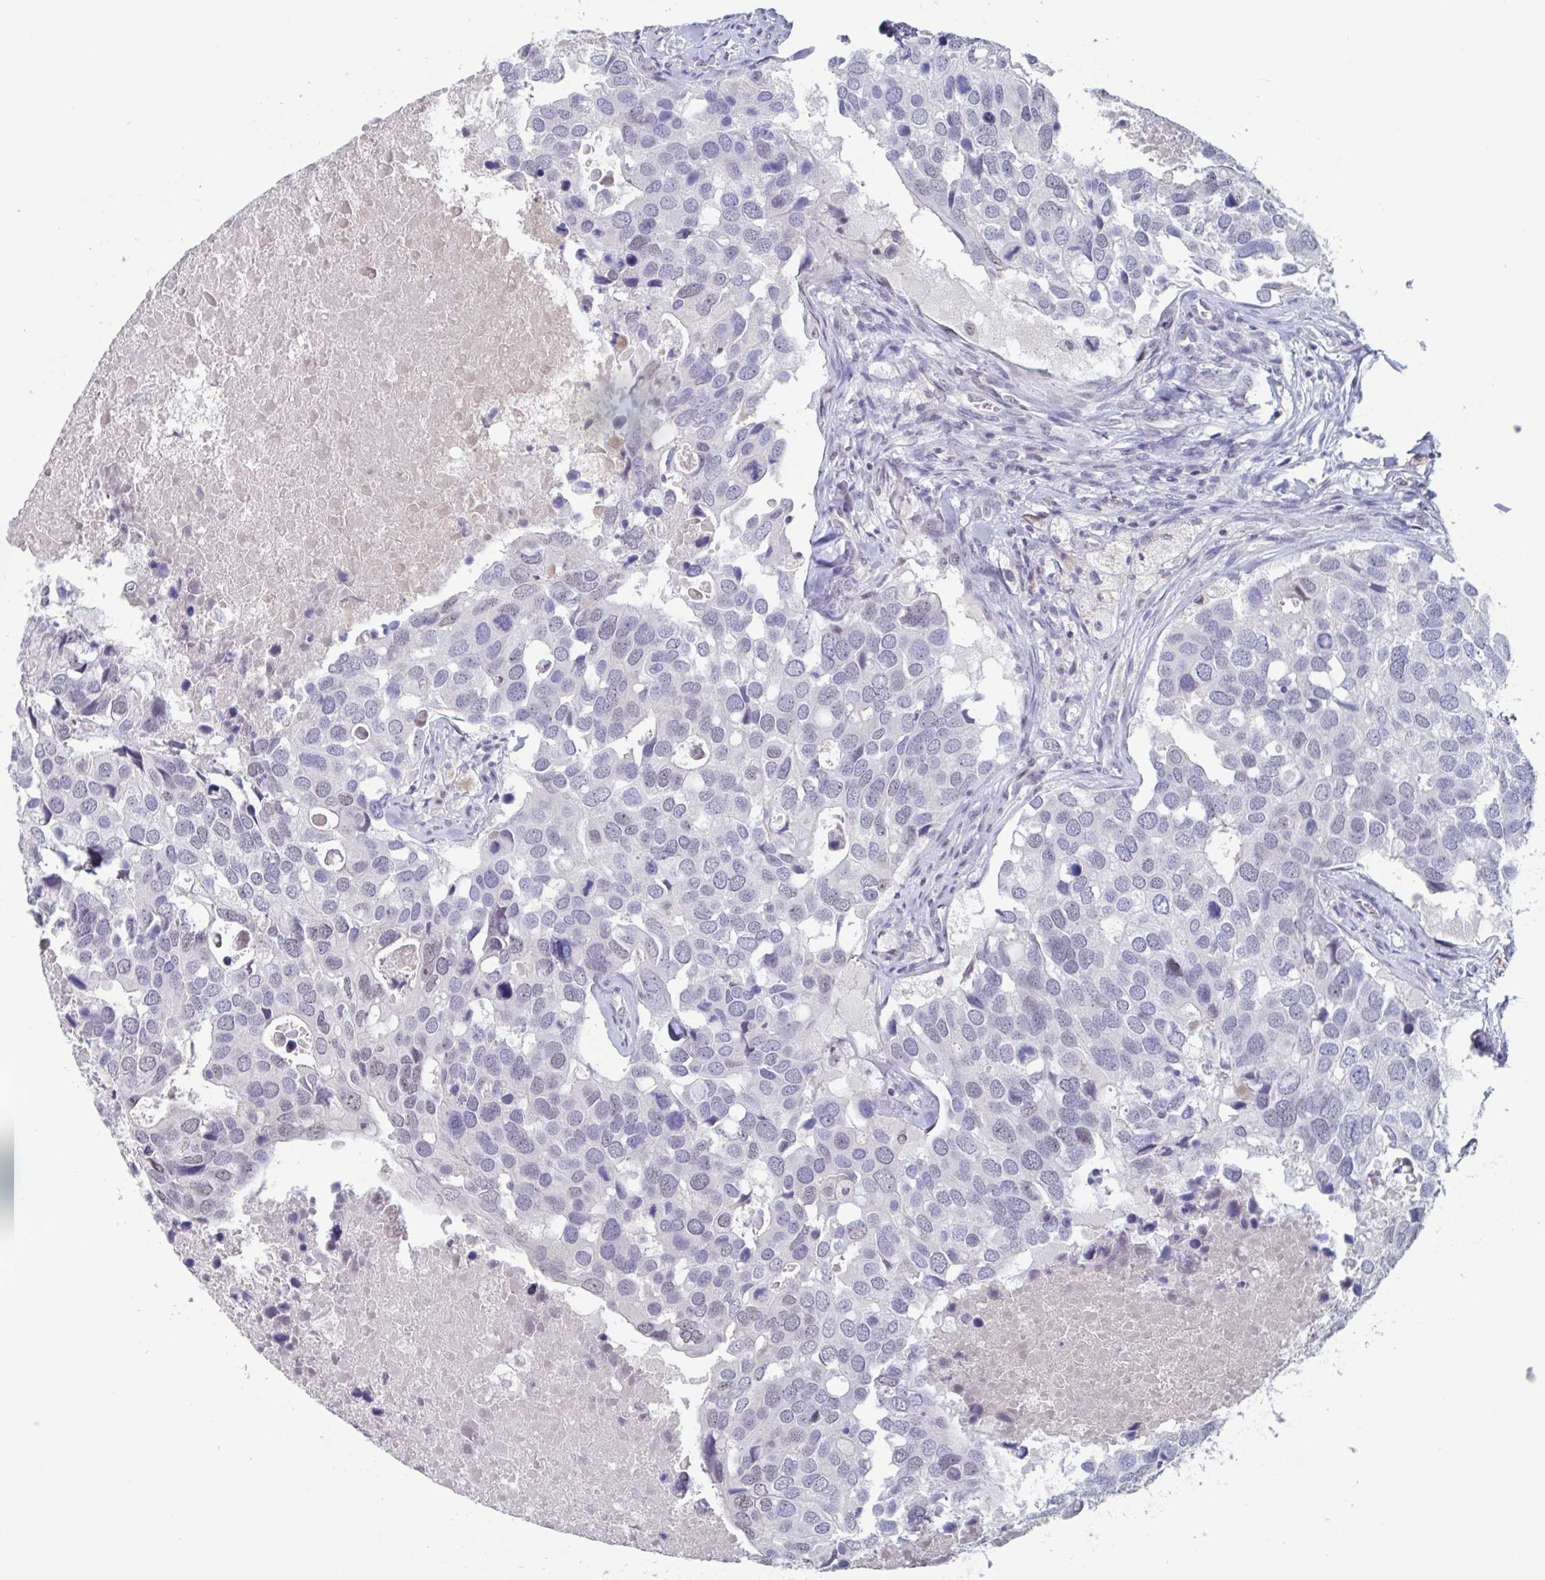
{"staining": {"intensity": "negative", "quantity": "none", "location": "none"}, "tissue": "breast cancer", "cell_type": "Tumor cells", "image_type": "cancer", "snomed": [{"axis": "morphology", "description": "Duct carcinoma"}, {"axis": "topography", "description": "Breast"}], "caption": "Intraductal carcinoma (breast) was stained to show a protein in brown. There is no significant positivity in tumor cells. (DAB (3,3'-diaminobenzidine) IHC, high magnification).", "gene": "KDM4D", "patient": {"sex": "female", "age": 83}}